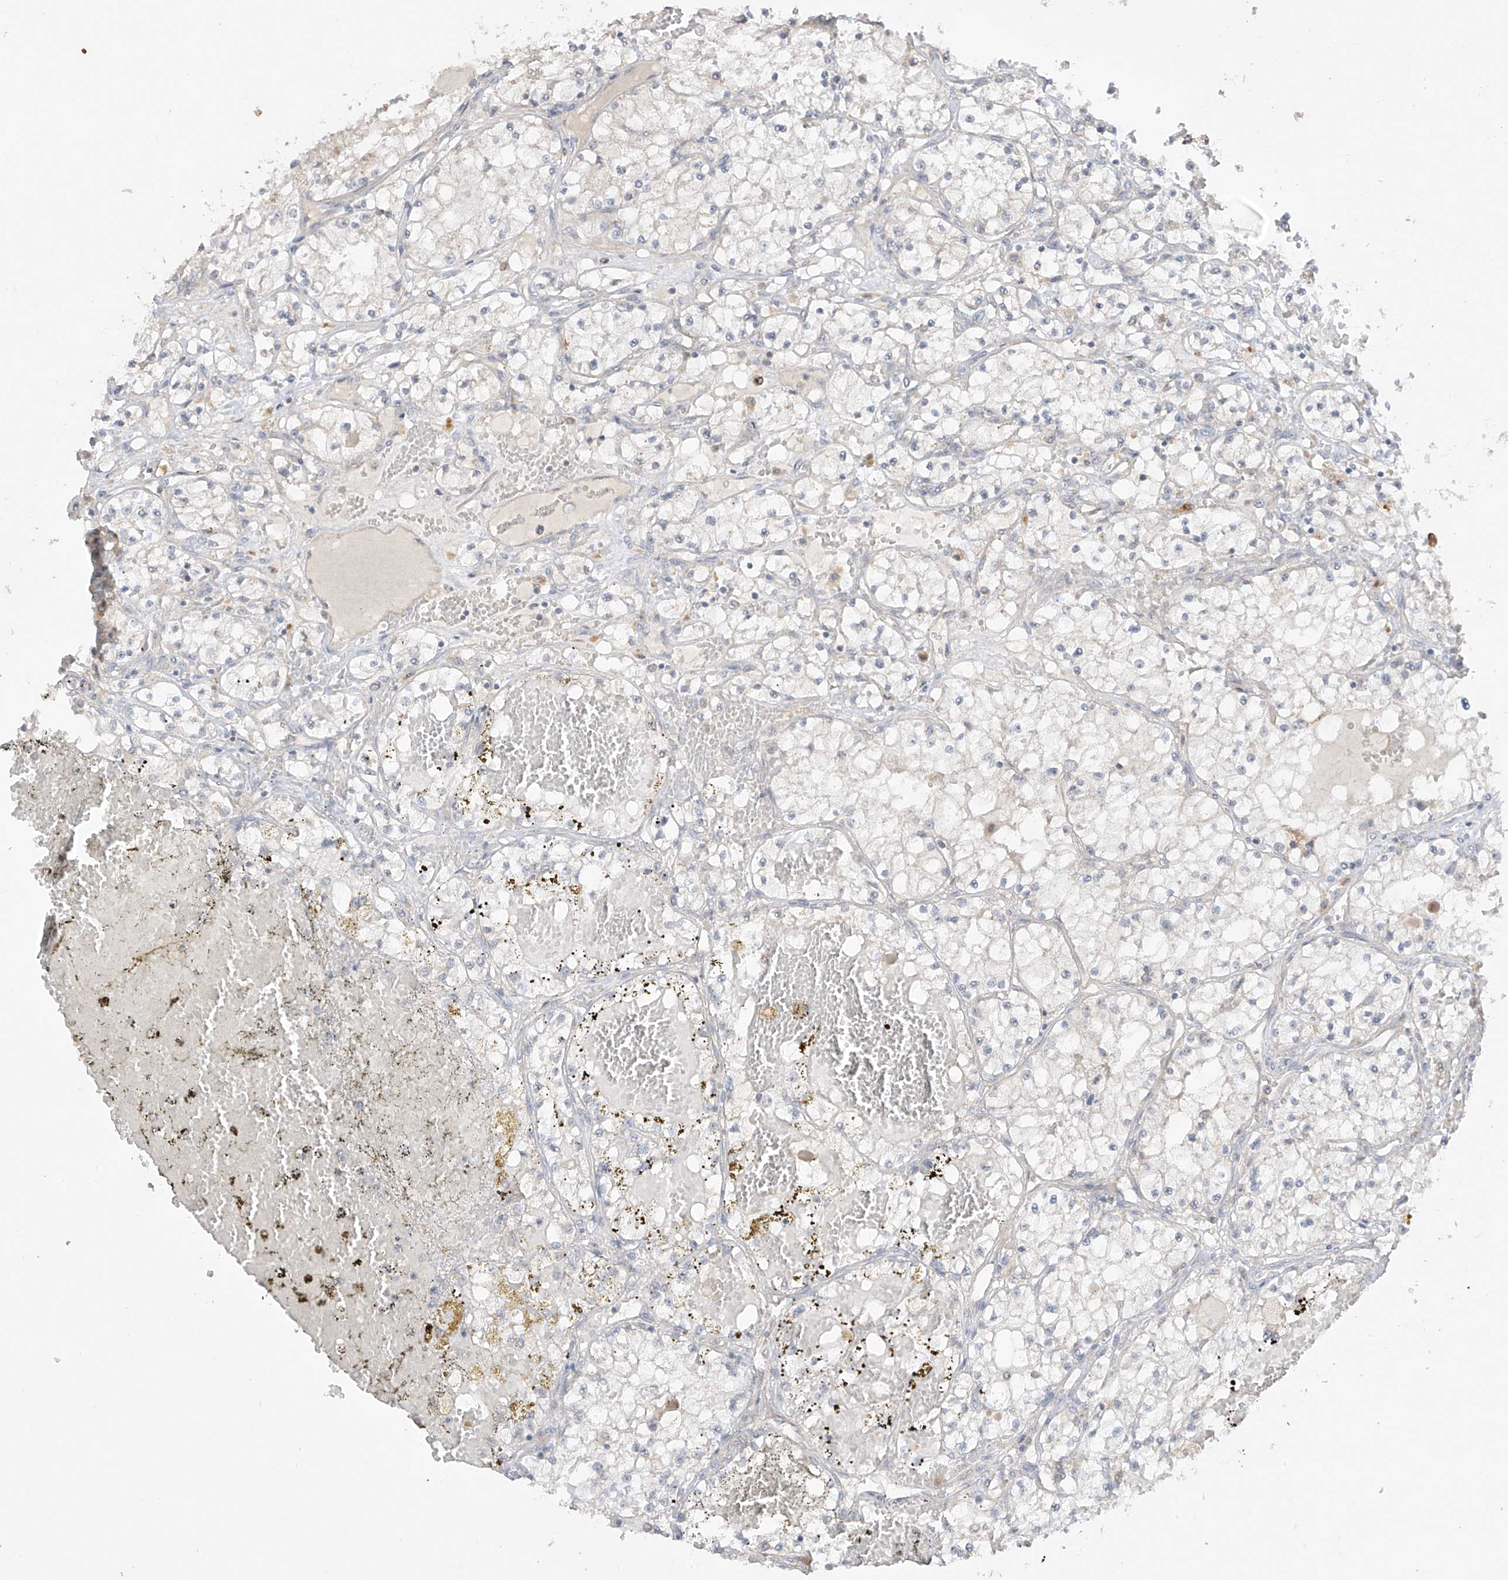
{"staining": {"intensity": "negative", "quantity": "none", "location": "none"}, "tissue": "renal cancer", "cell_type": "Tumor cells", "image_type": "cancer", "snomed": [{"axis": "morphology", "description": "Normal tissue, NOS"}, {"axis": "morphology", "description": "Adenocarcinoma, NOS"}, {"axis": "topography", "description": "Kidney"}], "caption": "Immunohistochemical staining of human renal cancer (adenocarcinoma) exhibits no significant positivity in tumor cells. (DAB (3,3'-diaminobenzidine) IHC with hematoxylin counter stain).", "gene": "ANGEL2", "patient": {"sex": "male", "age": 68}}